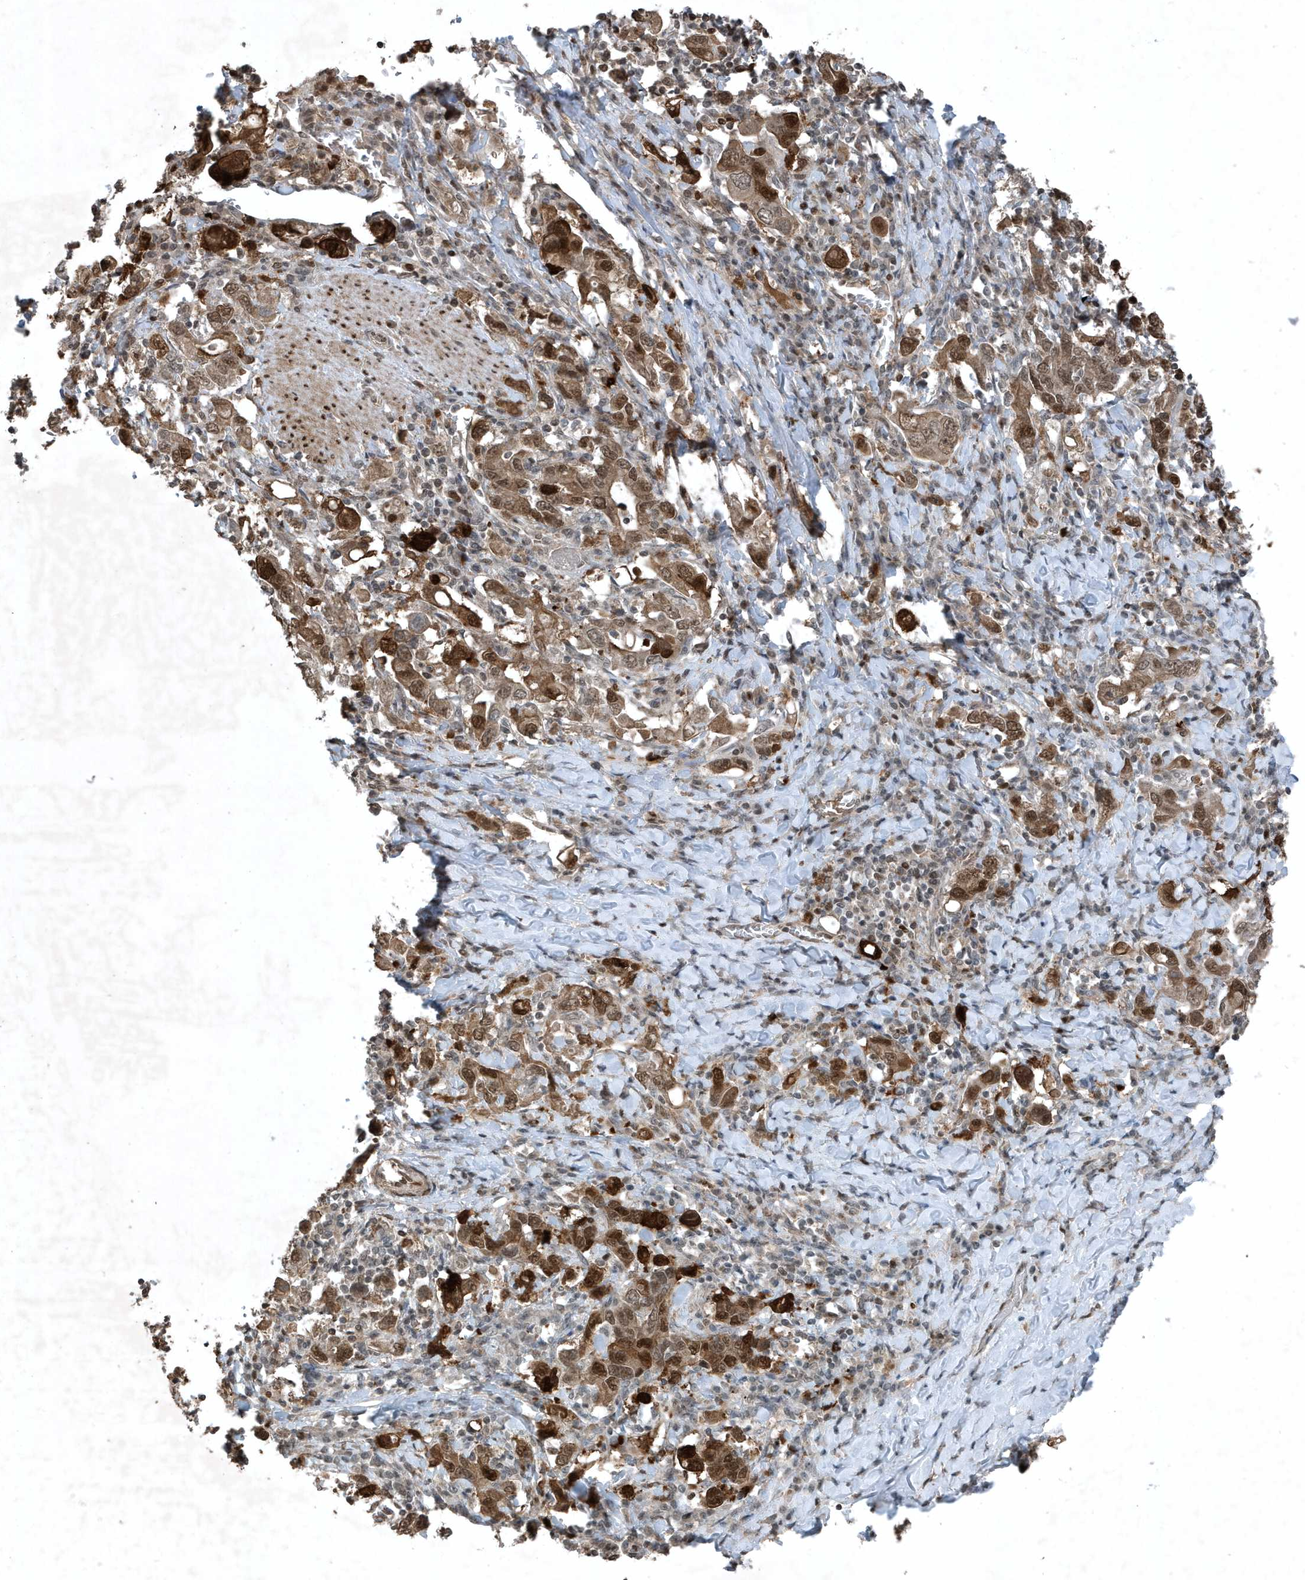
{"staining": {"intensity": "strong", "quantity": ">75%", "location": "cytoplasmic/membranous,nuclear"}, "tissue": "stomach cancer", "cell_type": "Tumor cells", "image_type": "cancer", "snomed": [{"axis": "morphology", "description": "Adenocarcinoma, NOS"}, {"axis": "topography", "description": "Stomach, upper"}], "caption": "Strong cytoplasmic/membranous and nuclear protein expression is appreciated in about >75% of tumor cells in stomach adenocarcinoma.", "gene": "HSPA1A", "patient": {"sex": "male", "age": 62}}